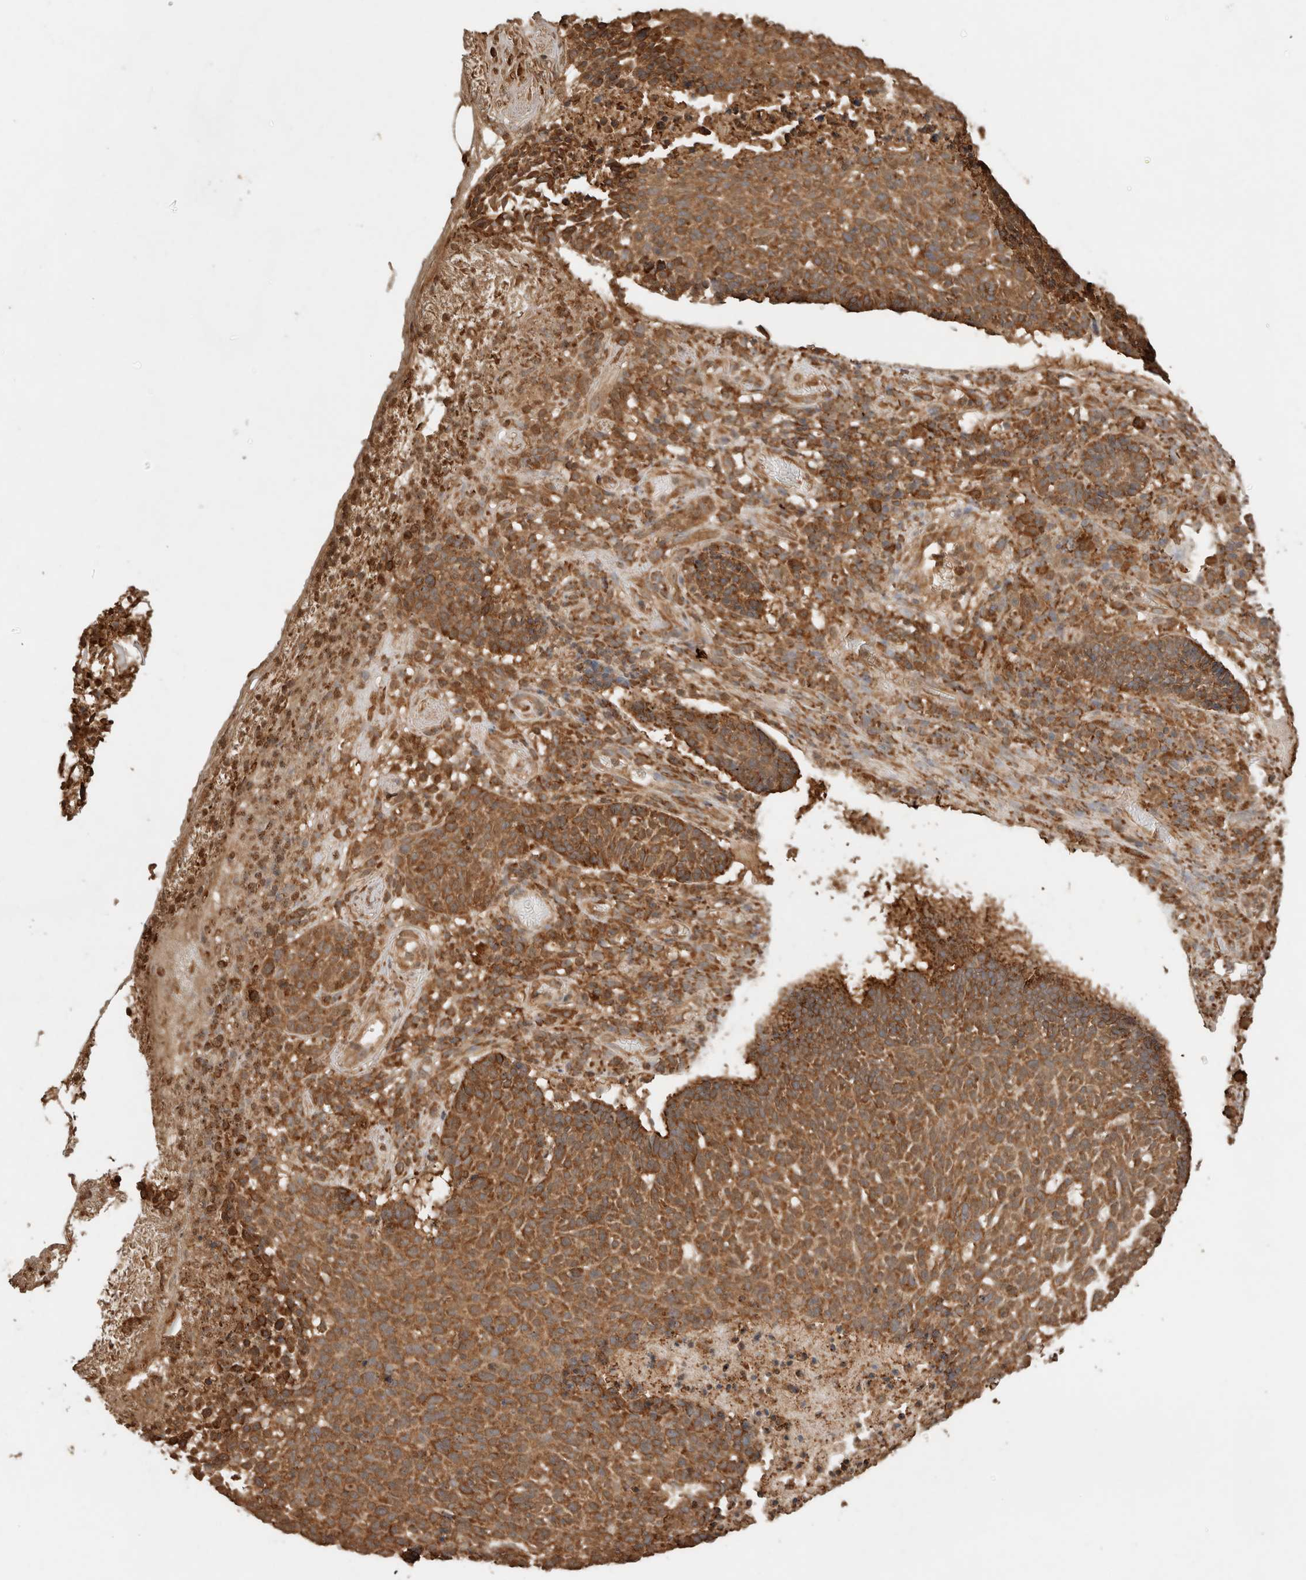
{"staining": {"intensity": "moderate", "quantity": ">75%", "location": "cytoplasmic/membranous"}, "tissue": "skin cancer", "cell_type": "Tumor cells", "image_type": "cancer", "snomed": [{"axis": "morphology", "description": "Basal cell carcinoma"}, {"axis": "topography", "description": "Skin"}], "caption": "An image showing moderate cytoplasmic/membranous expression in approximately >75% of tumor cells in skin basal cell carcinoma, as visualized by brown immunohistochemical staining.", "gene": "ERAP1", "patient": {"sex": "male", "age": 85}}